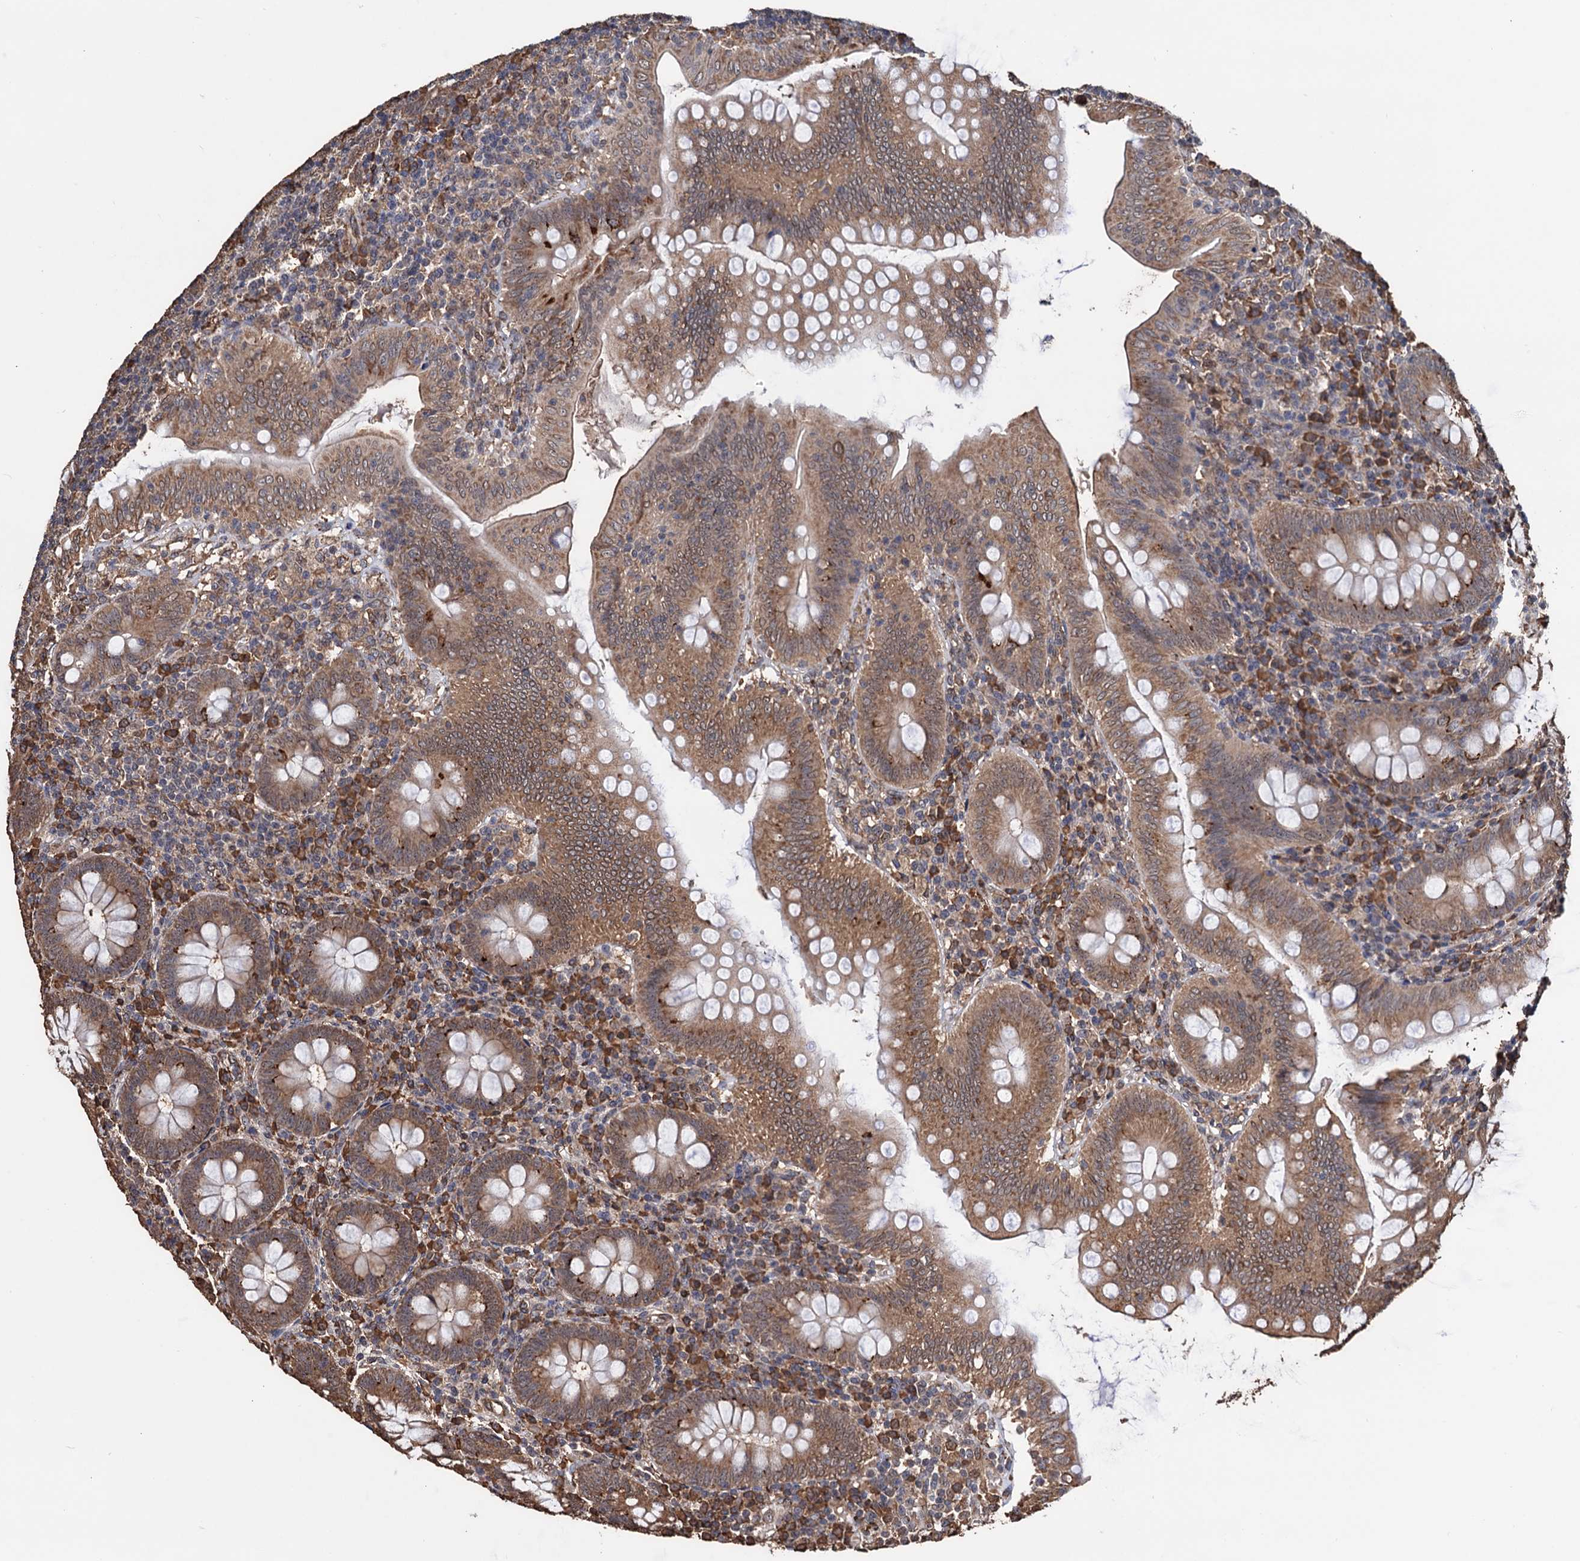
{"staining": {"intensity": "moderate", "quantity": ">75%", "location": "cytoplasmic/membranous"}, "tissue": "appendix", "cell_type": "Glandular cells", "image_type": "normal", "snomed": [{"axis": "morphology", "description": "Normal tissue, NOS"}, {"axis": "topography", "description": "Appendix"}], "caption": "Immunohistochemistry (IHC) (DAB (3,3'-diaminobenzidine)) staining of normal appendix demonstrates moderate cytoplasmic/membranous protein positivity in about >75% of glandular cells.", "gene": "TBC1D12", "patient": {"sex": "male", "age": 14}}